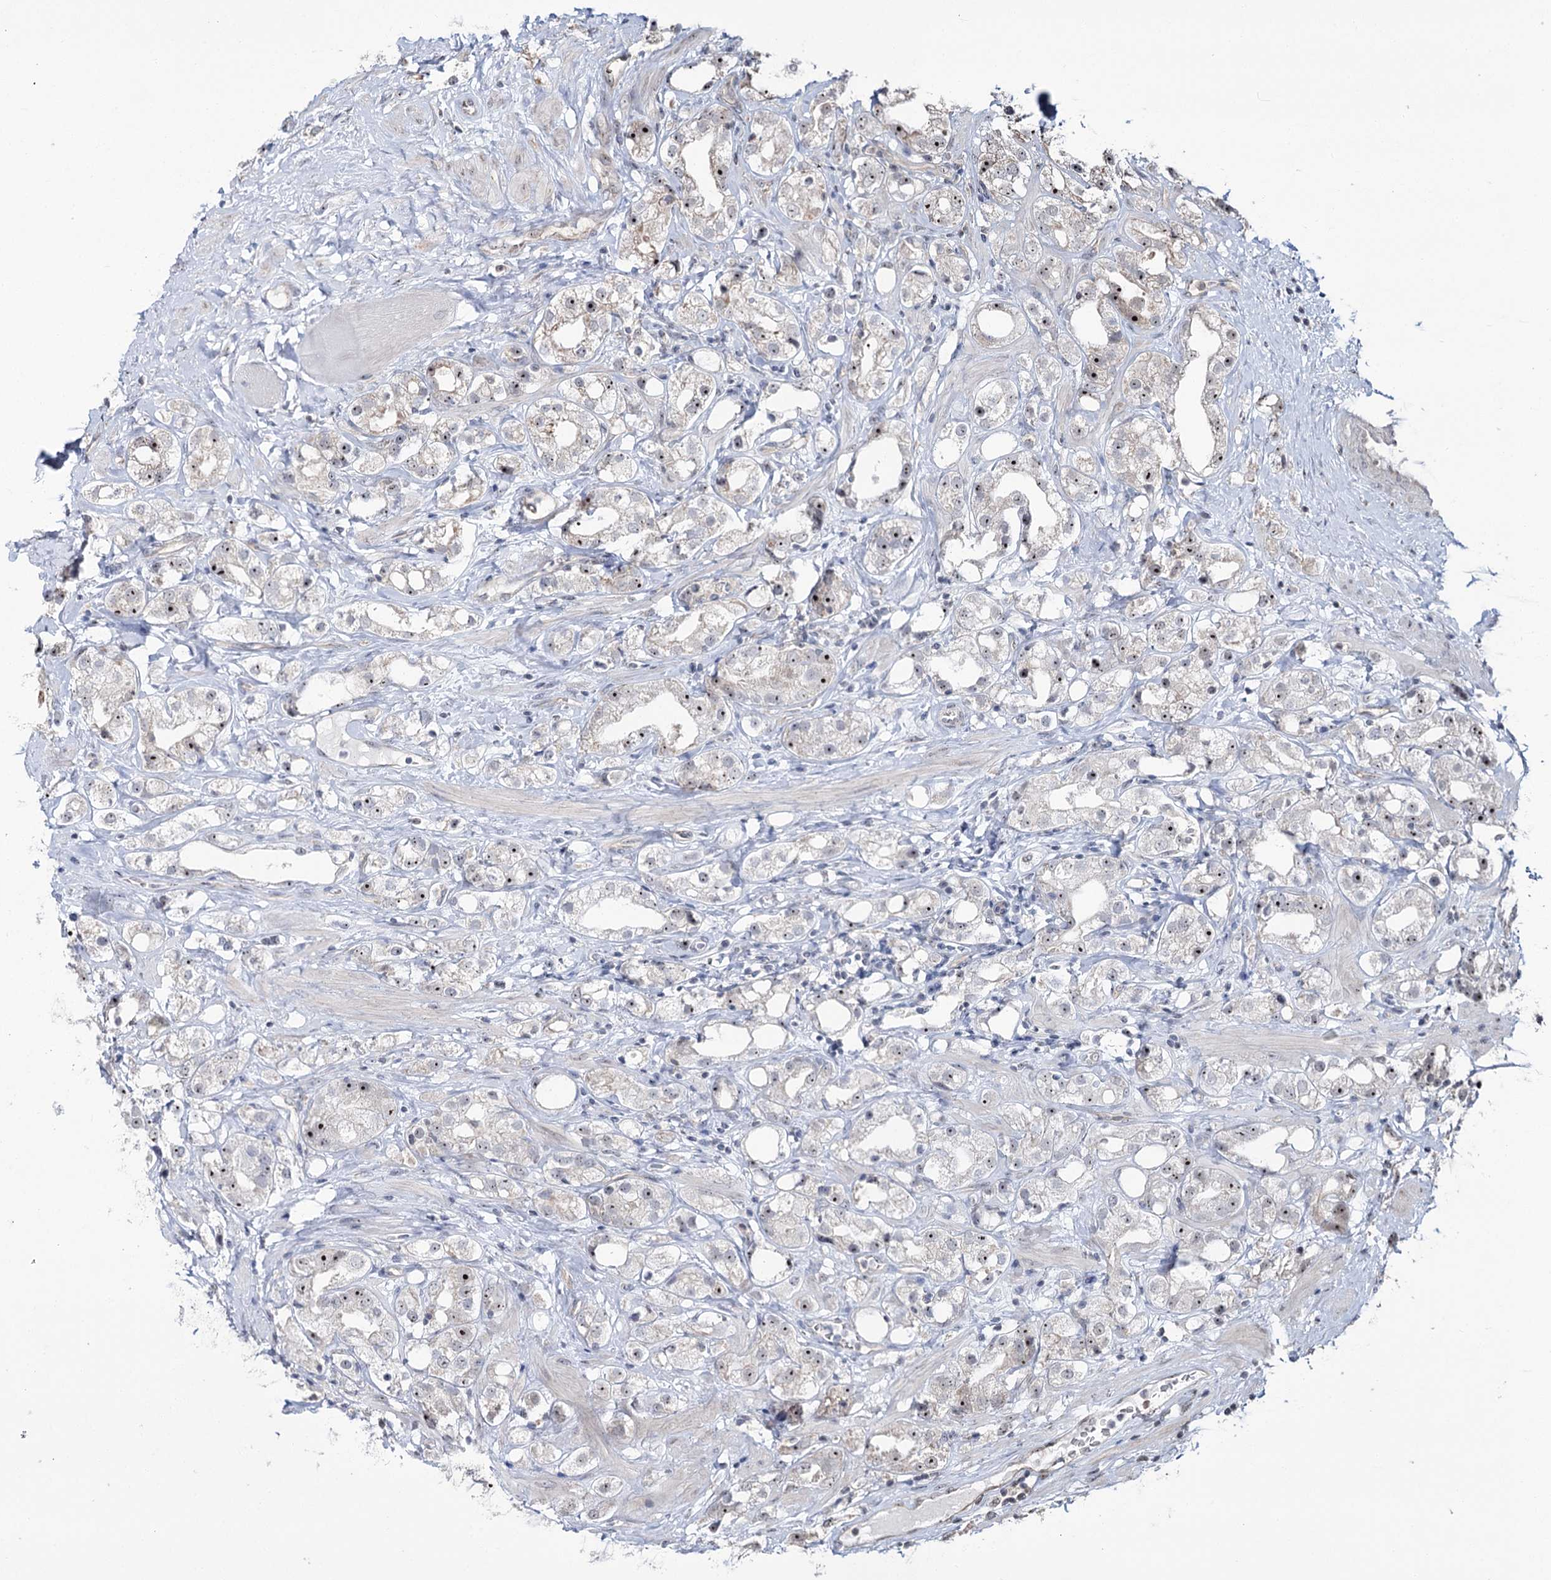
{"staining": {"intensity": "moderate", "quantity": "<25%", "location": "cytoplasmic/membranous,nuclear"}, "tissue": "prostate cancer", "cell_type": "Tumor cells", "image_type": "cancer", "snomed": [{"axis": "morphology", "description": "Adenocarcinoma, NOS"}, {"axis": "topography", "description": "Prostate"}], "caption": "Brown immunohistochemical staining in prostate cancer (adenocarcinoma) exhibits moderate cytoplasmic/membranous and nuclear positivity in approximately <25% of tumor cells.", "gene": "STEEP1", "patient": {"sex": "male", "age": 79}}